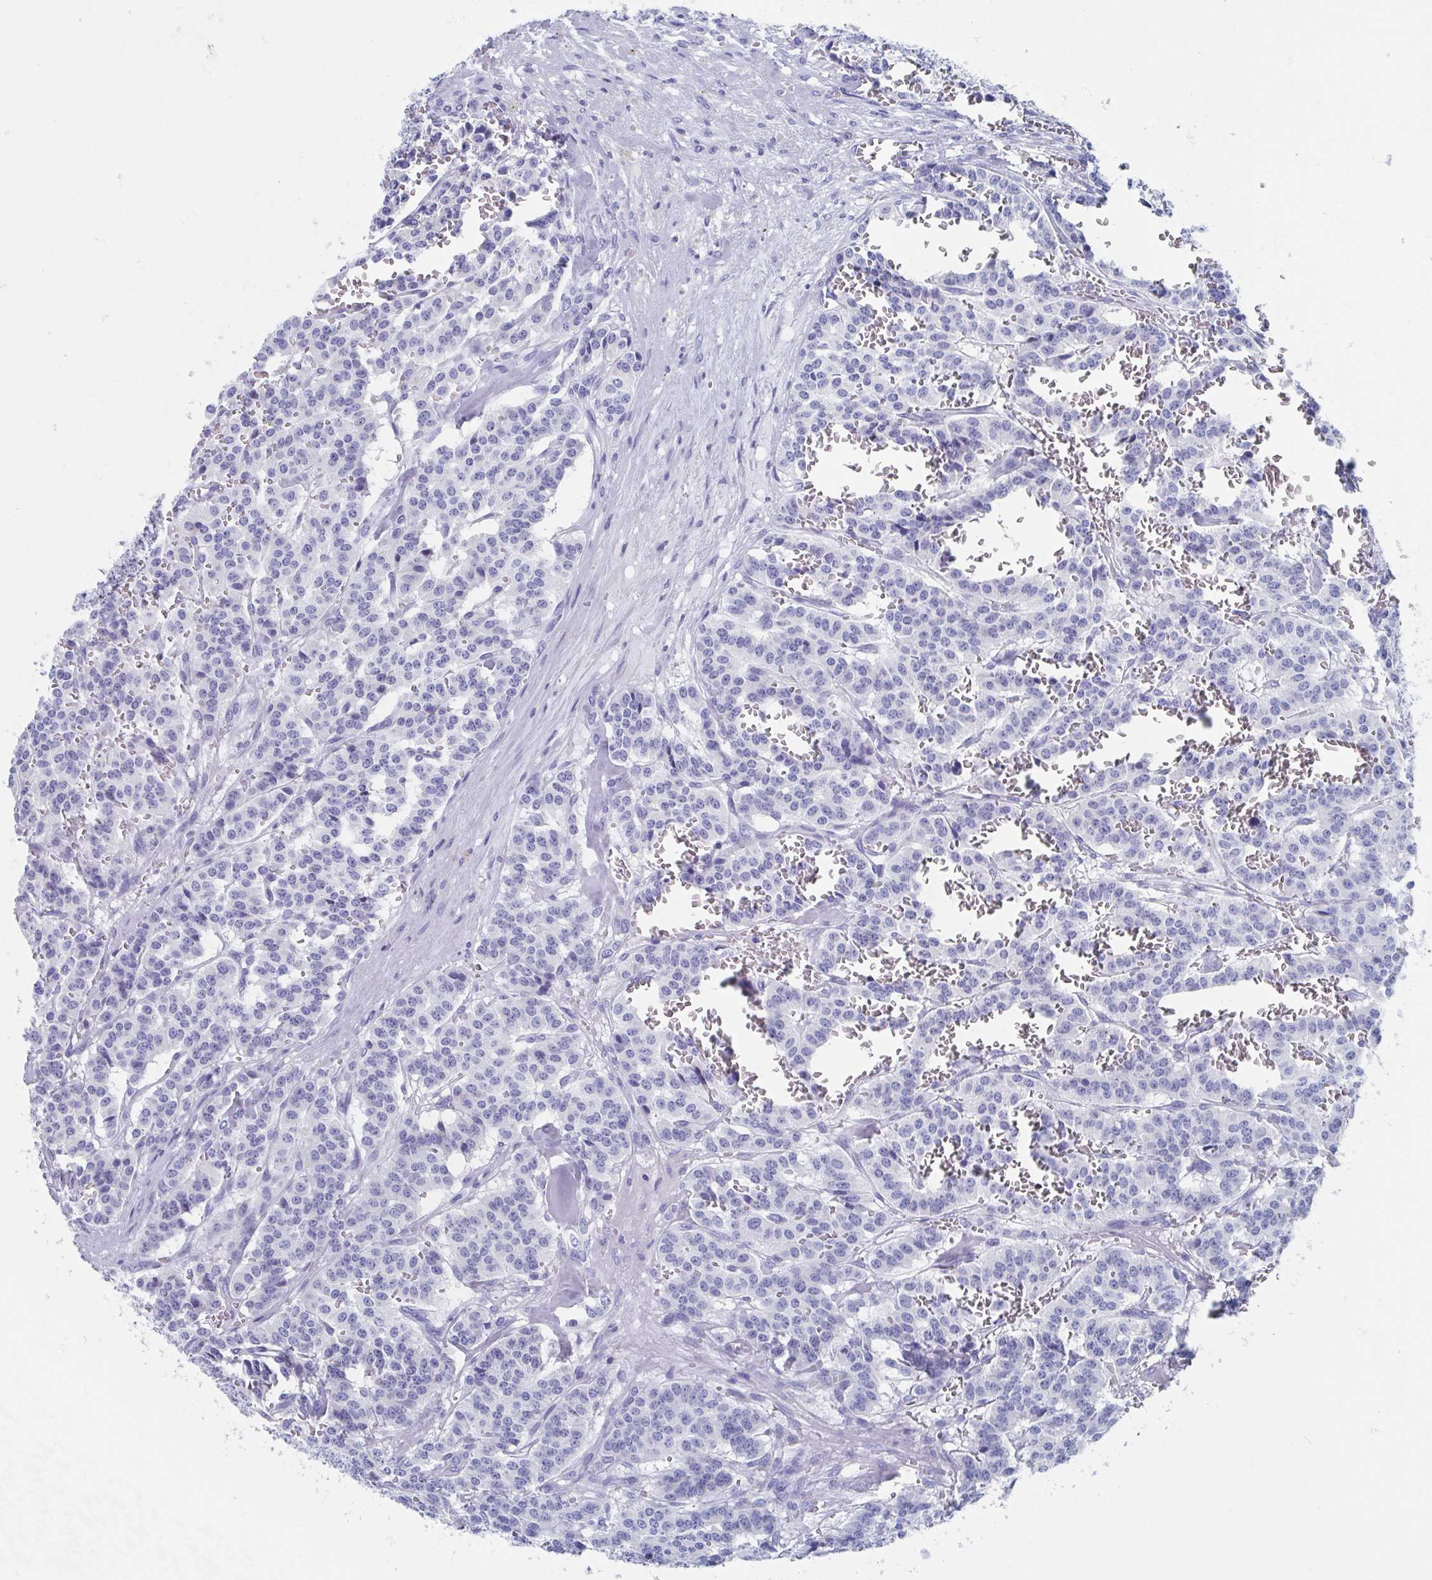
{"staining": {"intensity": "negative", "quantity": "none", "location": "none"}, "tissue": "carcinoid", "cell_type": "Tumor cells", "image_type": "cancer", "snomed": [{"axis": "morphology", "description": "Normal tissue, NOS"}, {"axis": "morphology", "description": "Carcinoid, malignant, NOS"}, {"axis": "topography", "description": "Lung"}], "caption": "DAB (3,3'-diaminobenzidine) immunohistochemical staining of human carcinoid demonstrates no significant staining in tumor cells. (DAB immunohistochemistry (IHC) visualized using brightfield microscopy, high magnification).", "gene": "SHCBP1L", "patient": {"sex": "female", "age": 46}}